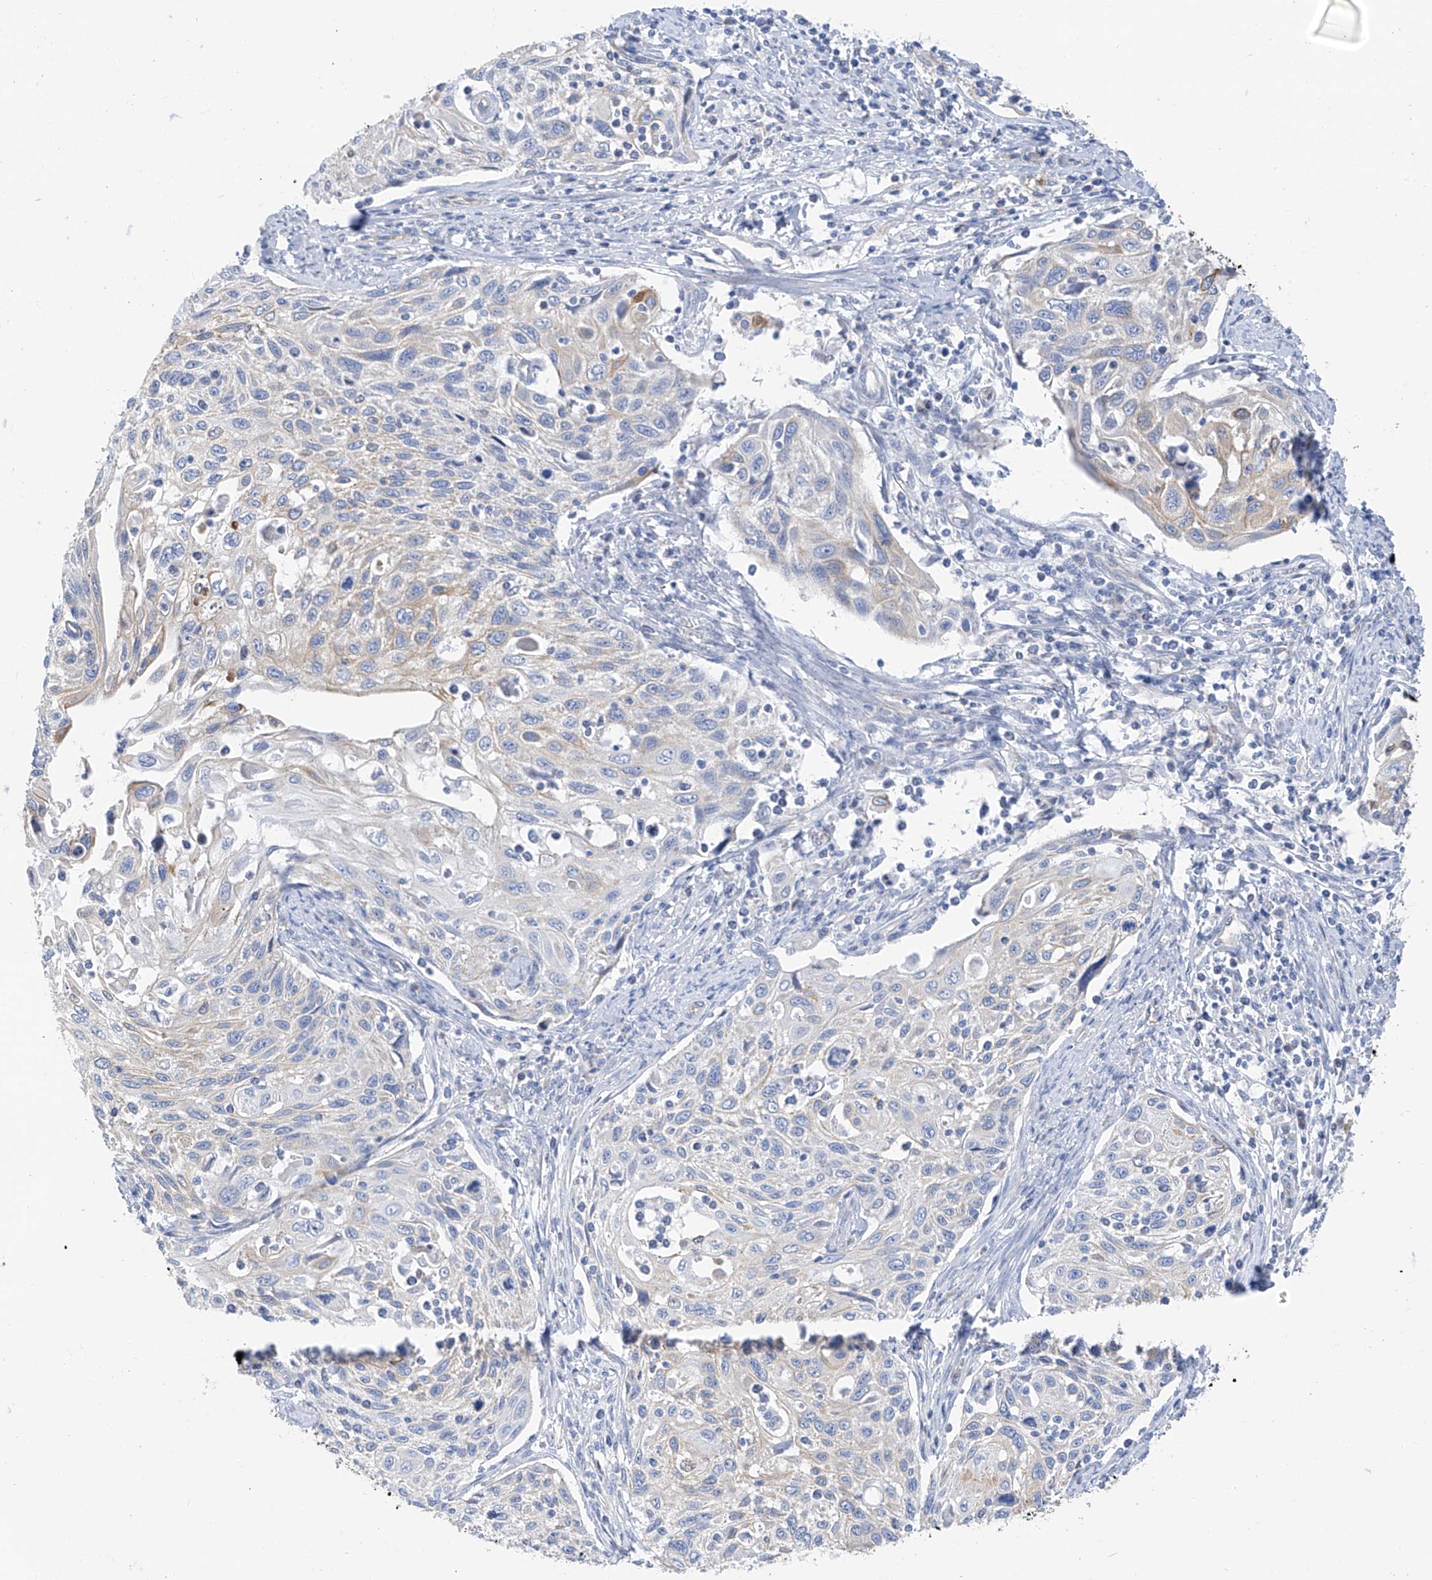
{"staining": {"intensity": "moderate", "quantity": "<25%", "location": "cytoplasmic/membranous"}, "tissue": "cervical cancer", "cell_type": "Tumor cells", "image_type": "cancer", "snomed": [{"axis": "morphology", "description": "Squamous cell carcinoma, NOS"}, {"axis": "topography", "description": "Cervix"}], "caption": "This is an image of immunohistochemistry (IHC) staining of squamous cell carcinoma (cervical), which shows moderate staining in the cytoplasmic/membranous of tumor cells.", "gene": "PIK3C2B", "patient": {"sex": "female", "age": 70}}